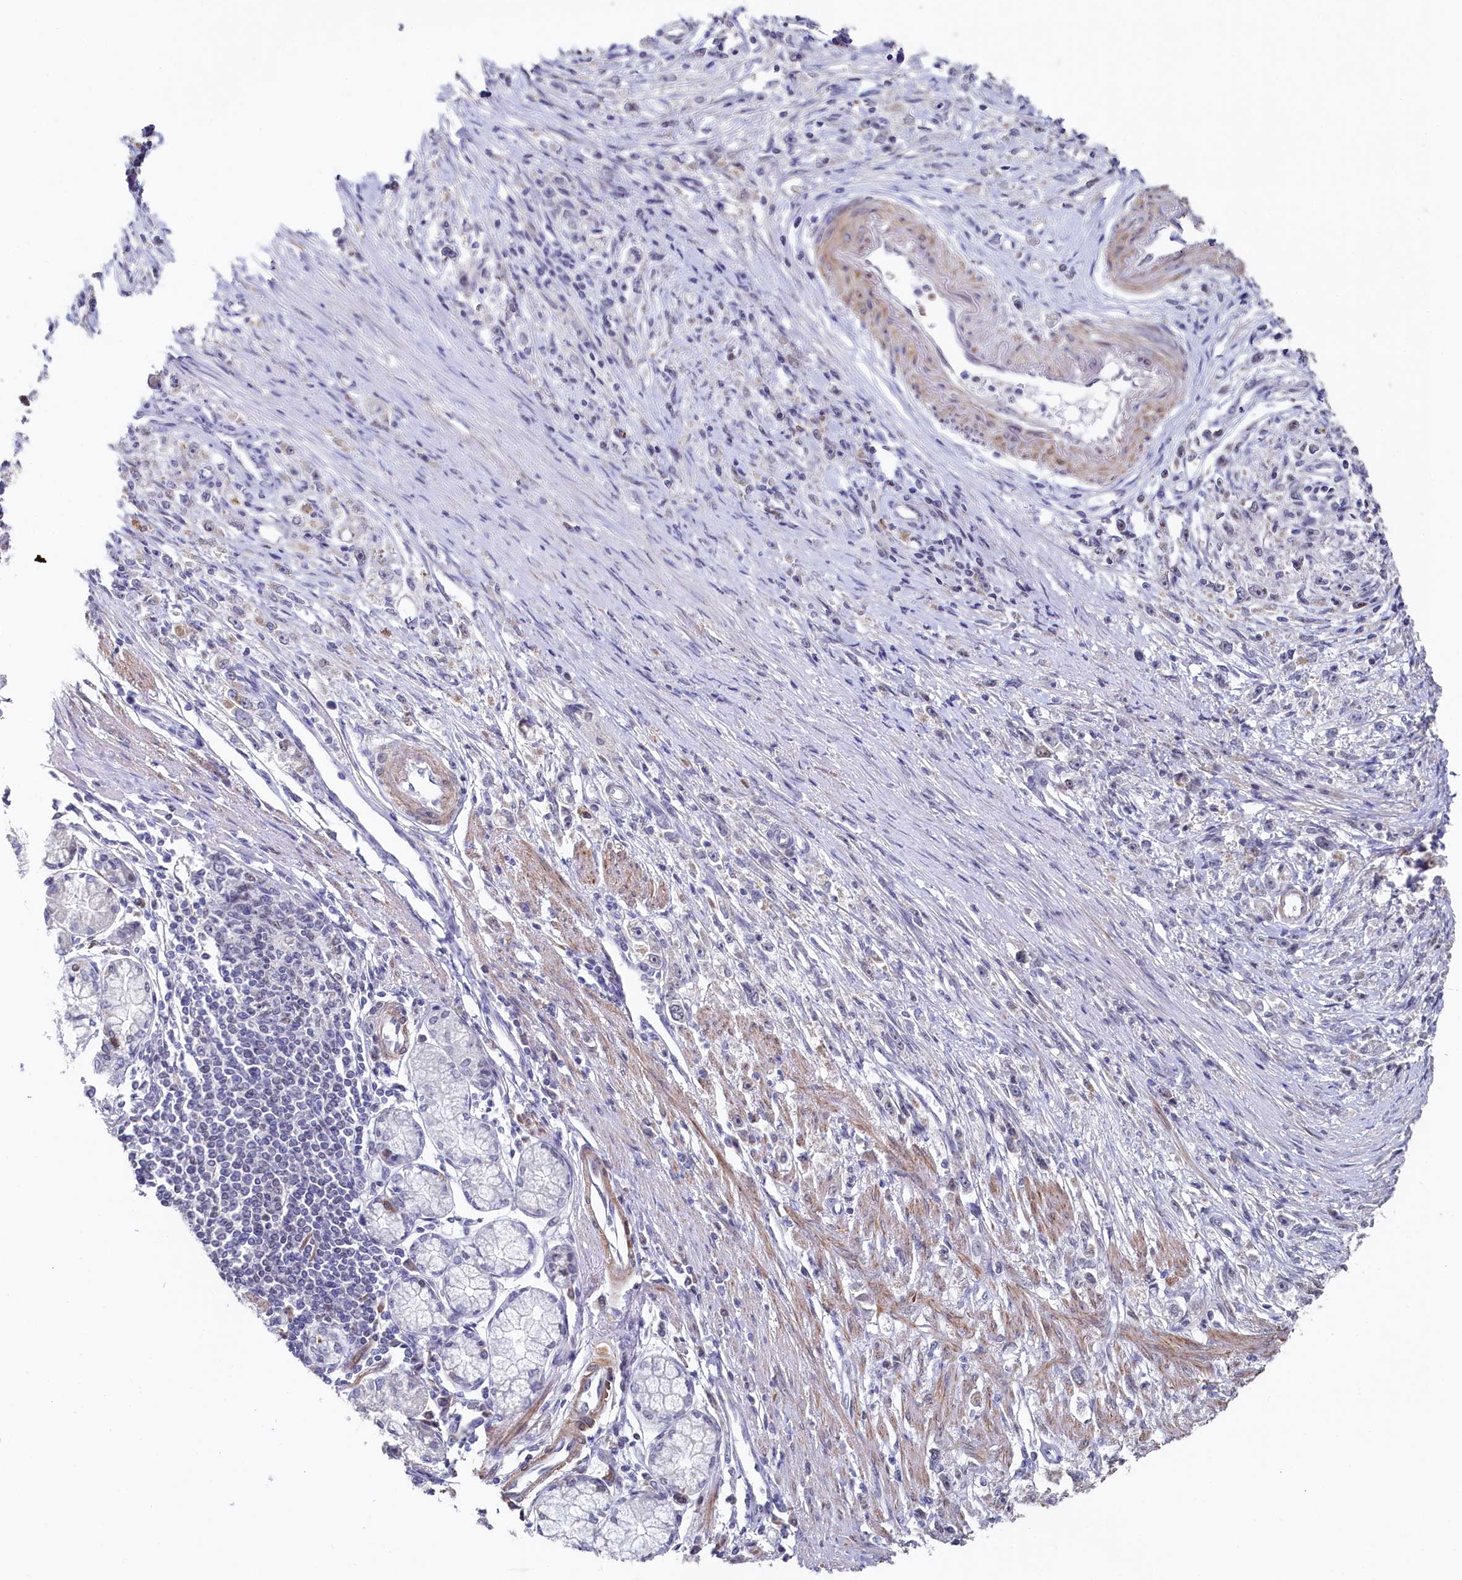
{"staining": {"intensity": "negative", "quantity": "none", "location": "none"}, "tissue": "stomach cancer", "cell_type": "Tumor cells", "image_type": "cancer", "snomed": [{"axis": "morphology", "description": "Adenocarcinoma, NOS"}, {"axis": "topography", "description": "Stomach"}], "caption": "Histopathology image shows no protein positivity in tumor cells of stomach cancer tissue.", "gene": "TIGD4", "patient": {"sex": "female", "age": 59}}